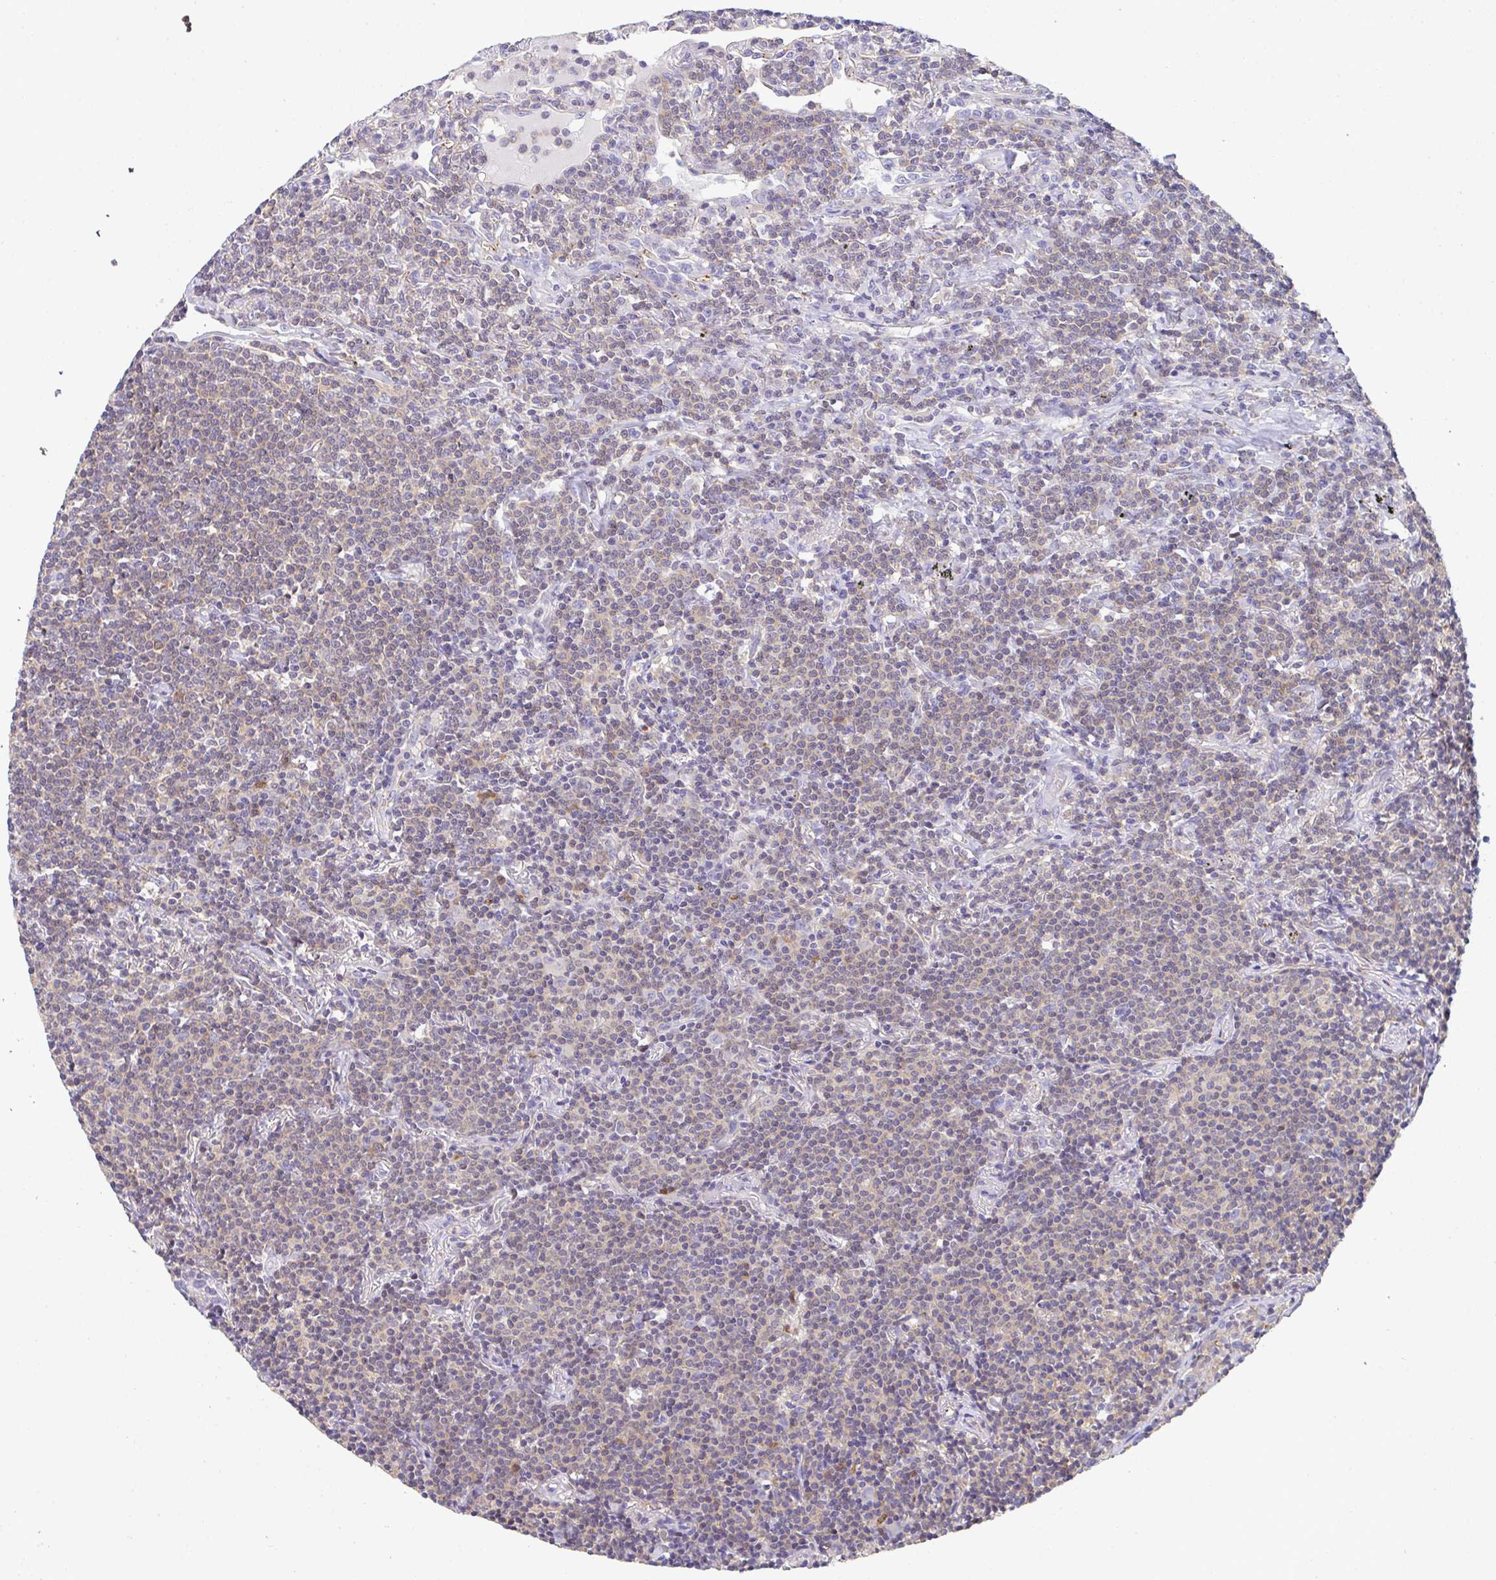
{"staining": {"intensity": "weak", "quantity": "<25%", "location": "cytoplasmic/membranous"}, "tissue": "lymphoma", "cell_type": "Tumor cells", "image_type": "cancer", "snomed": [{"axis": "morphology", "description": "Malignant lymphoma, non-Hodgkin's type, Low grade"}, {"axis": "topography", "description": "Lung"}], "caption": "Immunohistochemistry (IHC) micrograph of neoplastic tissue: human malignant lymphoma, non-Hodgkin's type (low-grade) stained with DAB demonstrates no significant protein expression in tumor cells.", "gene": "TNFAIP8", "patient": {"sex": "female", "age": 71}}